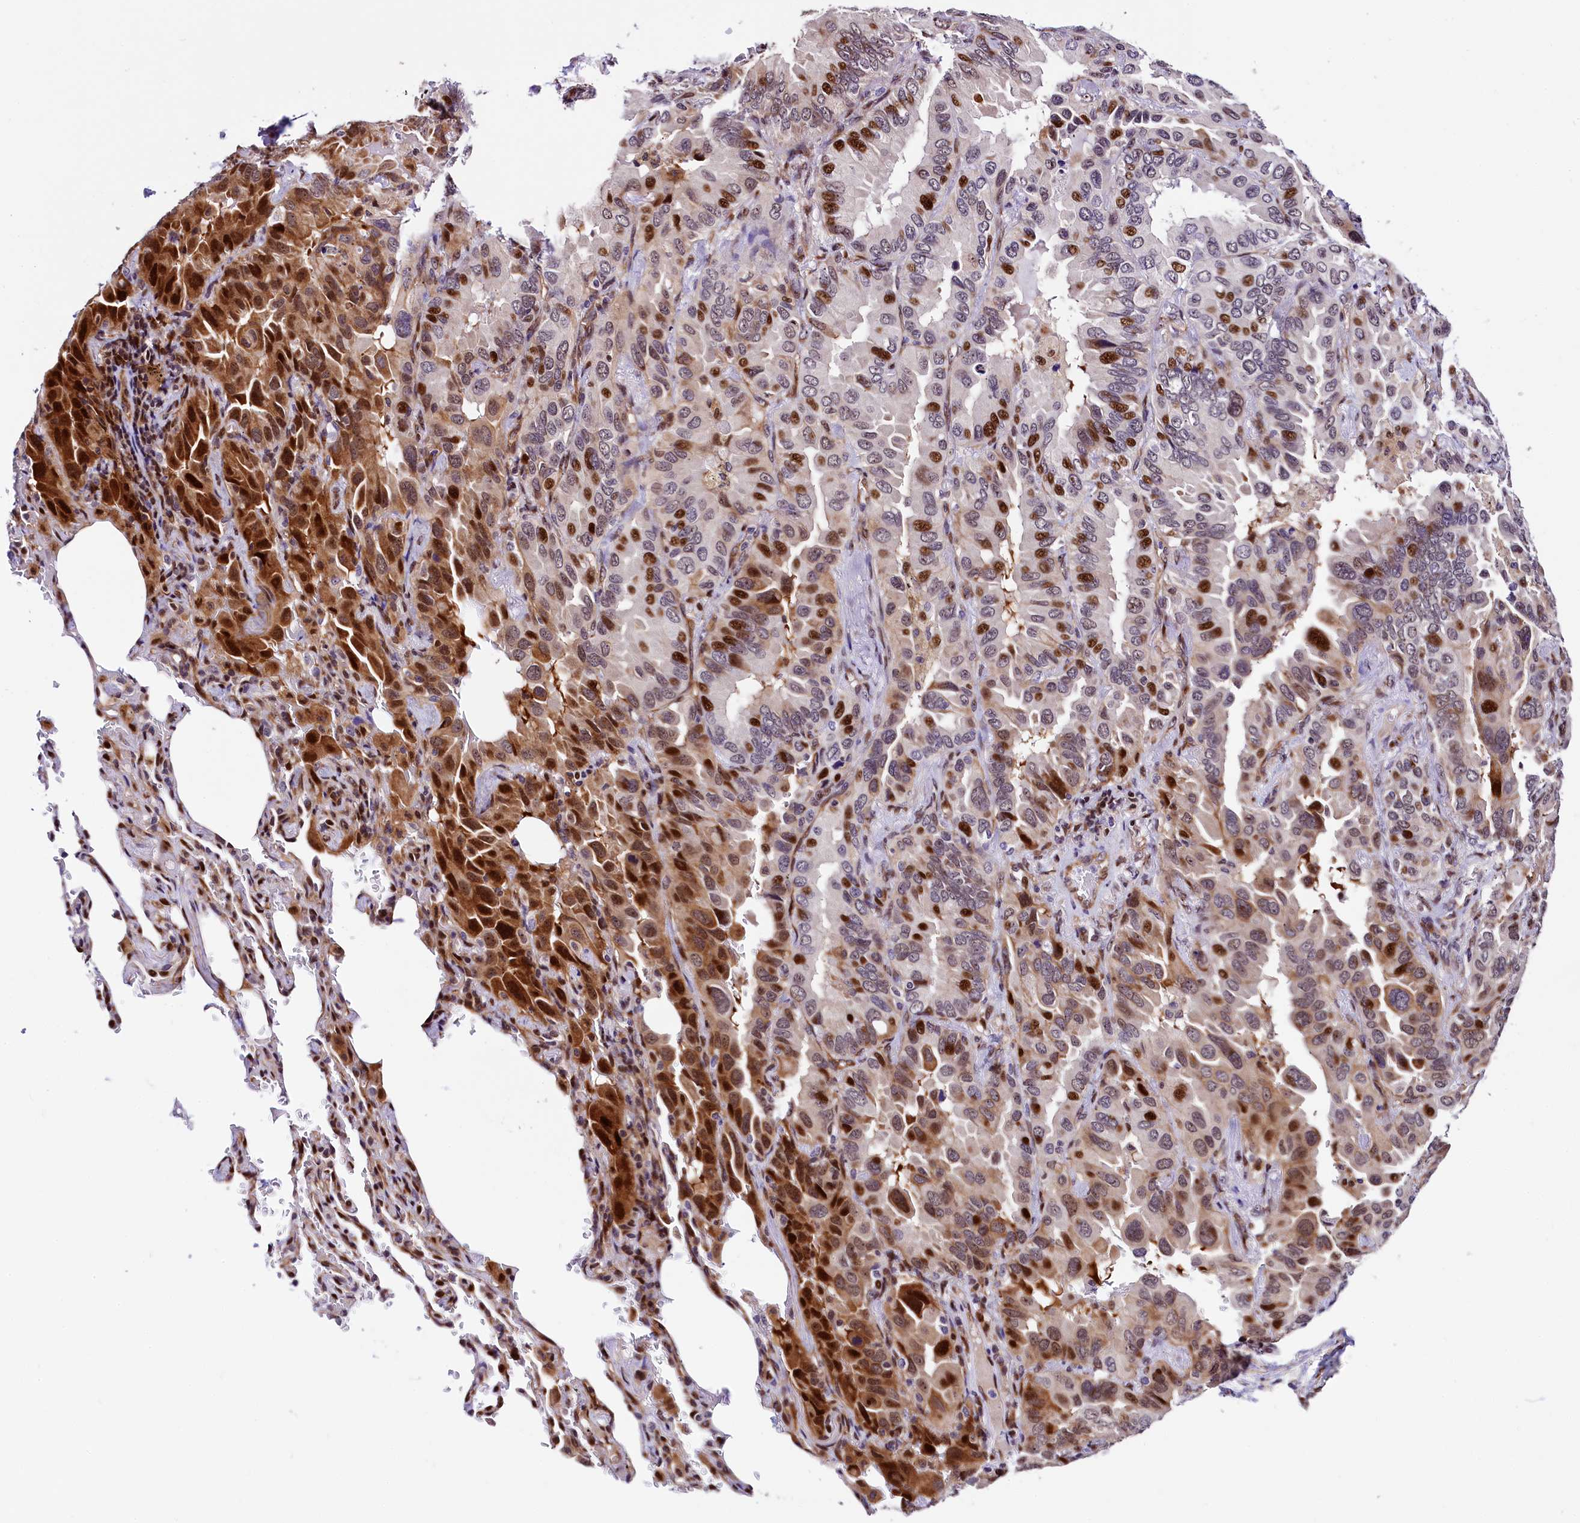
{"staining": {"intensity": "strong", "quantity": "25%-75%", "location": "cytoplasmic/membranous,nuclear"}, "tissue": "lung cancer", "cell_type": "Tumor cells", "image_type": "cancer", "snomed": [{"axis": "morphology", "description": "Adenocarcinoma, NOS"}, {"axis": "topography", "description": "Lung"}], "caption": "High-magnification brightfield microscopy of lung adenocarcinoma stained with DAB (3,3'-diaminobenzidine) (brown) and counterstained with hematoxylin (blue). tumor cells exhibit strong cytoplasmic/membranous and nuclear staining is appreciated in about25%-75% of cells.", "gene": "TRMT112", "patient": {"sex": "male", "age": 64}}